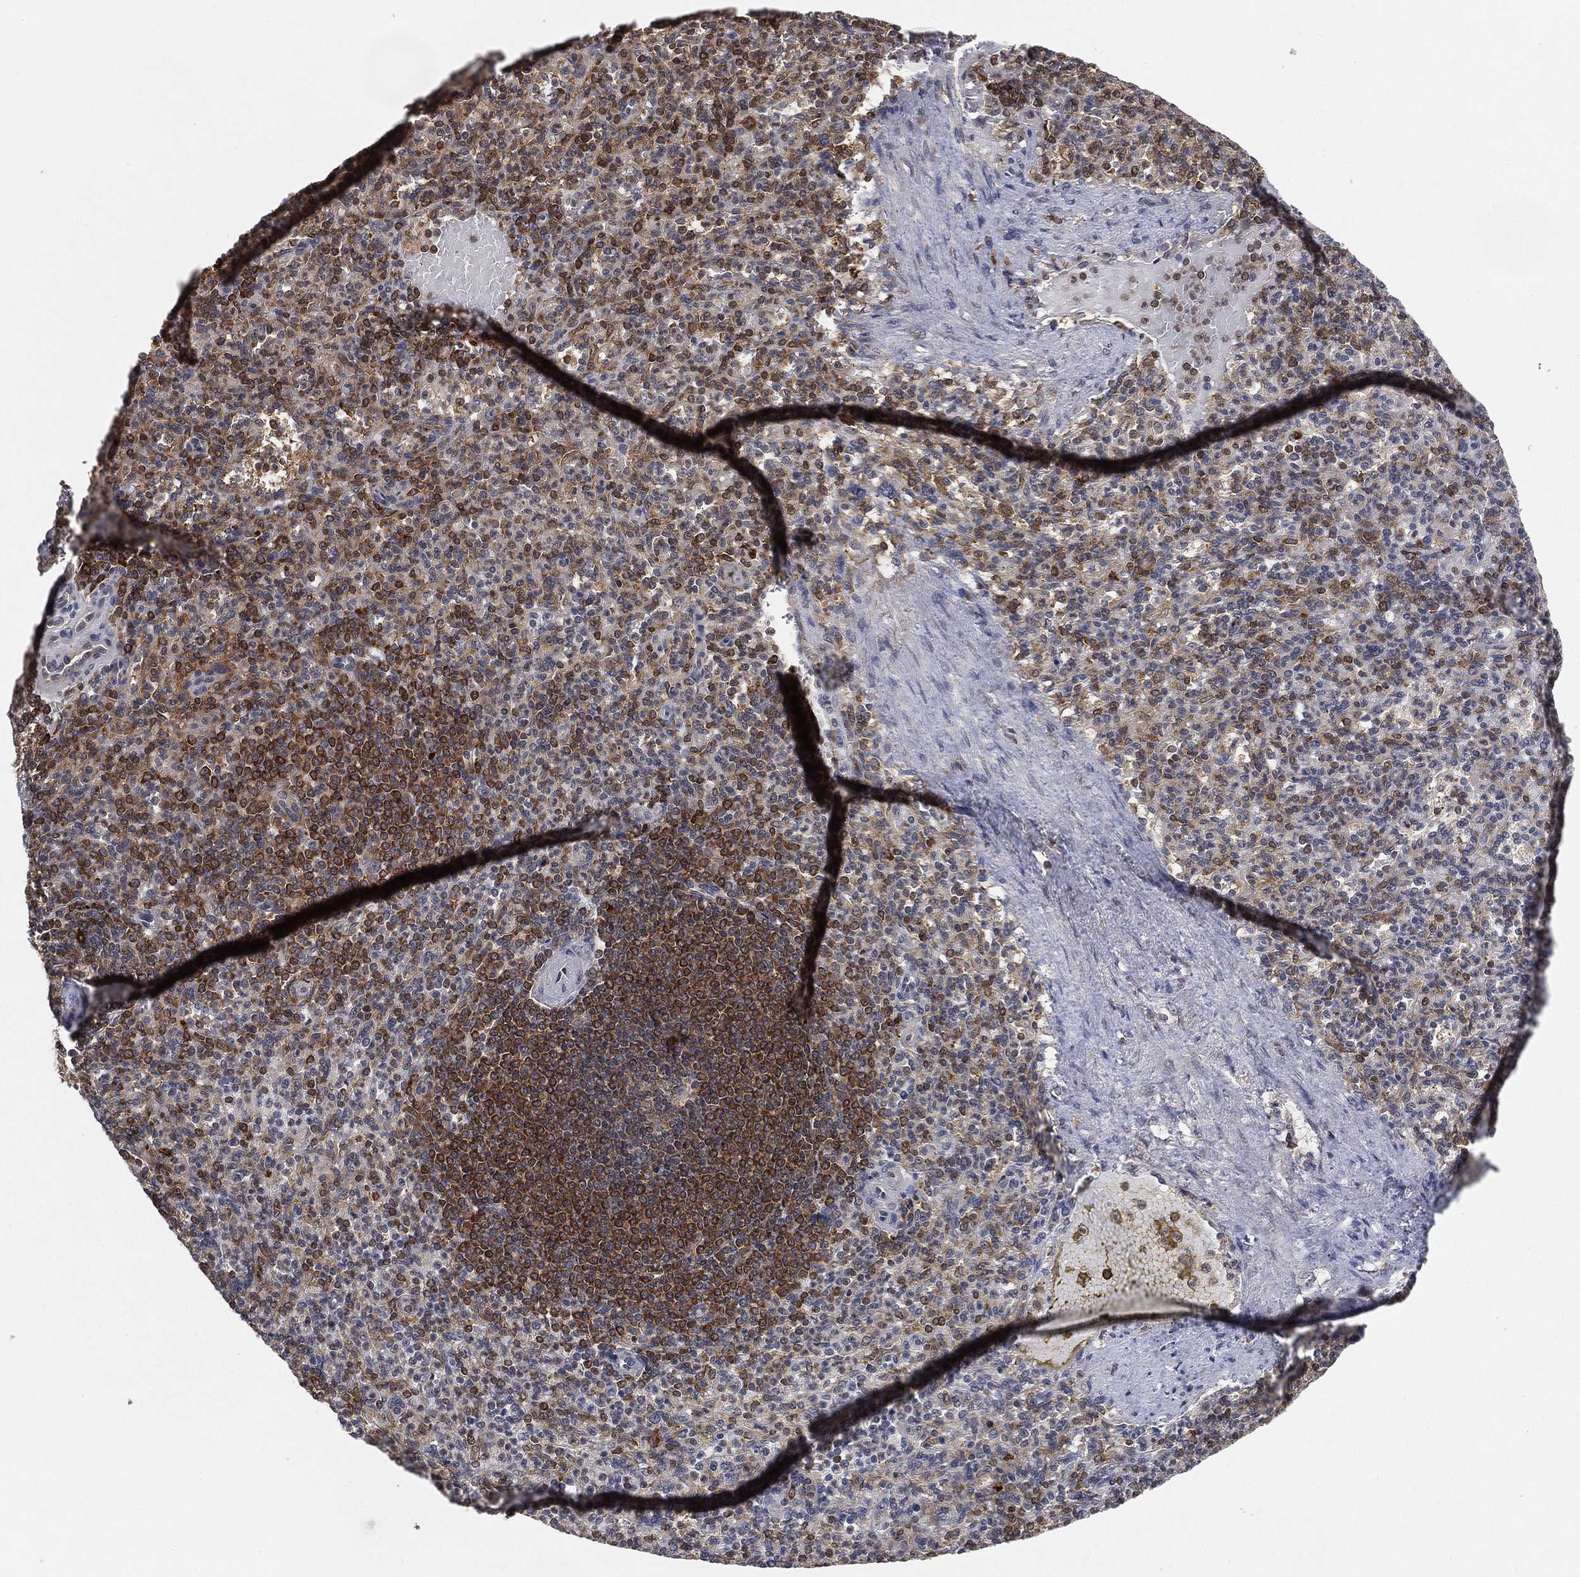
{"staining": {"intensity": "moderate", "quantity": "25%-75%", "location": "cytoplasmic/membranous"}, "tissue": "spleen", "cell_type": "Cells in red pulp", "image_type": "normal", "snomed": [{"axis": "morphology", "description": "Normal tissue, NOS"}, {"axis": "topography", "description": "Spleen"}], "caption": "The image shows staining of benign spleen, revealing moderate cytoplasmic/membranous protein positivity (brown color) within cells in red pulp. The protein is shown in brown color, while the nuclei are stained blue.", "gene": "WDR26", "patient": {"sex": "female", "age": 74}}